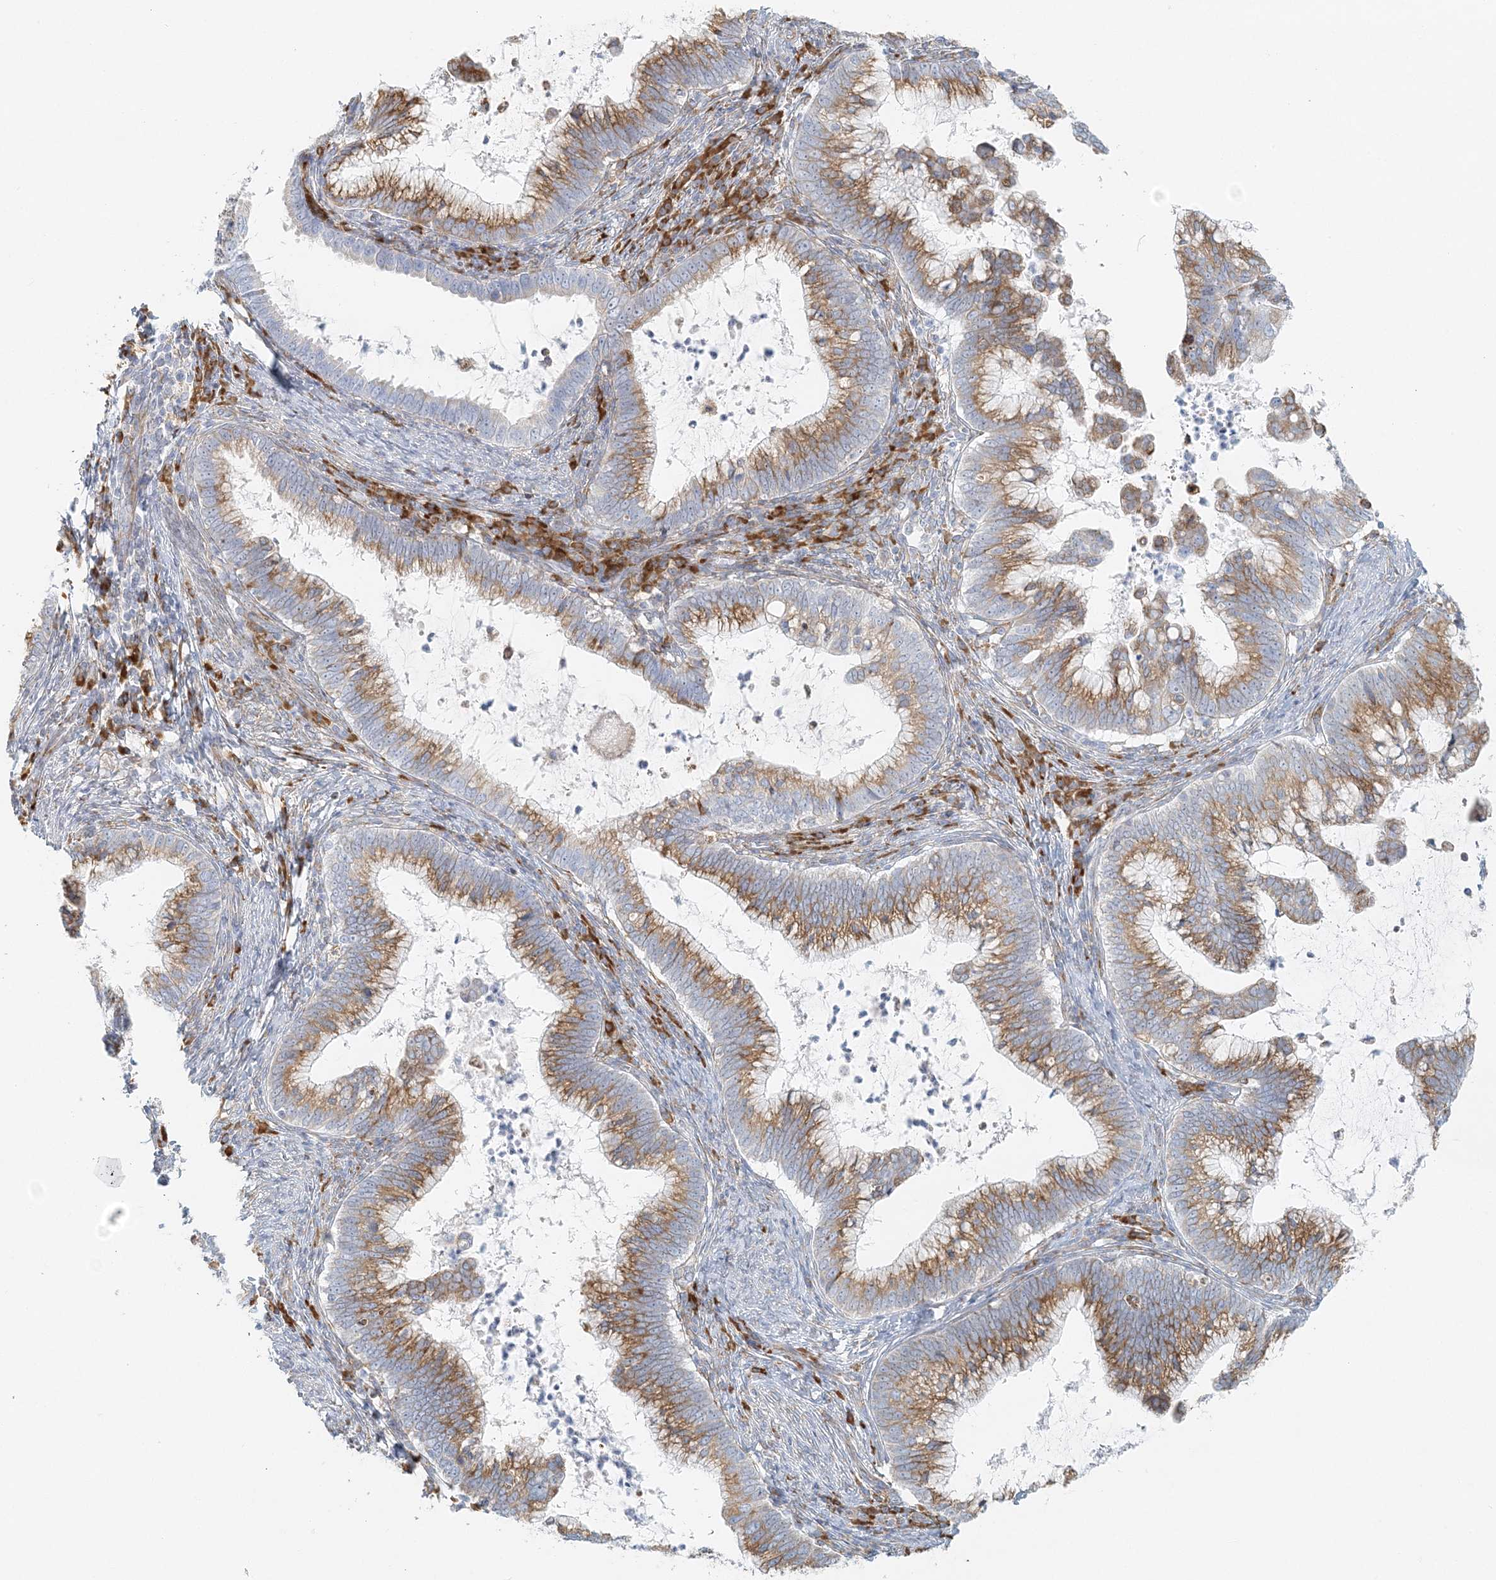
{"staining": {"intensity": "moderate", "quantity": ">75%", "location": "cytoplasmic/membranous"}, "tissue": "cervical cancer", "cell_type": "Tumor cells", "image_type": "cancer", "snomed": [{"axis": "morphology", "description": "Adenocarcinoma, NOS"}, {"axis": "topography", "description": "Cervix"}], "caption": "Tumor cells display medium levels of moderate cytoplasmic/membranous positivity in about >75% of cells in cervical cancer.", "gene": "STK11IP", "patient": {"sex": "female", "age": 36}}